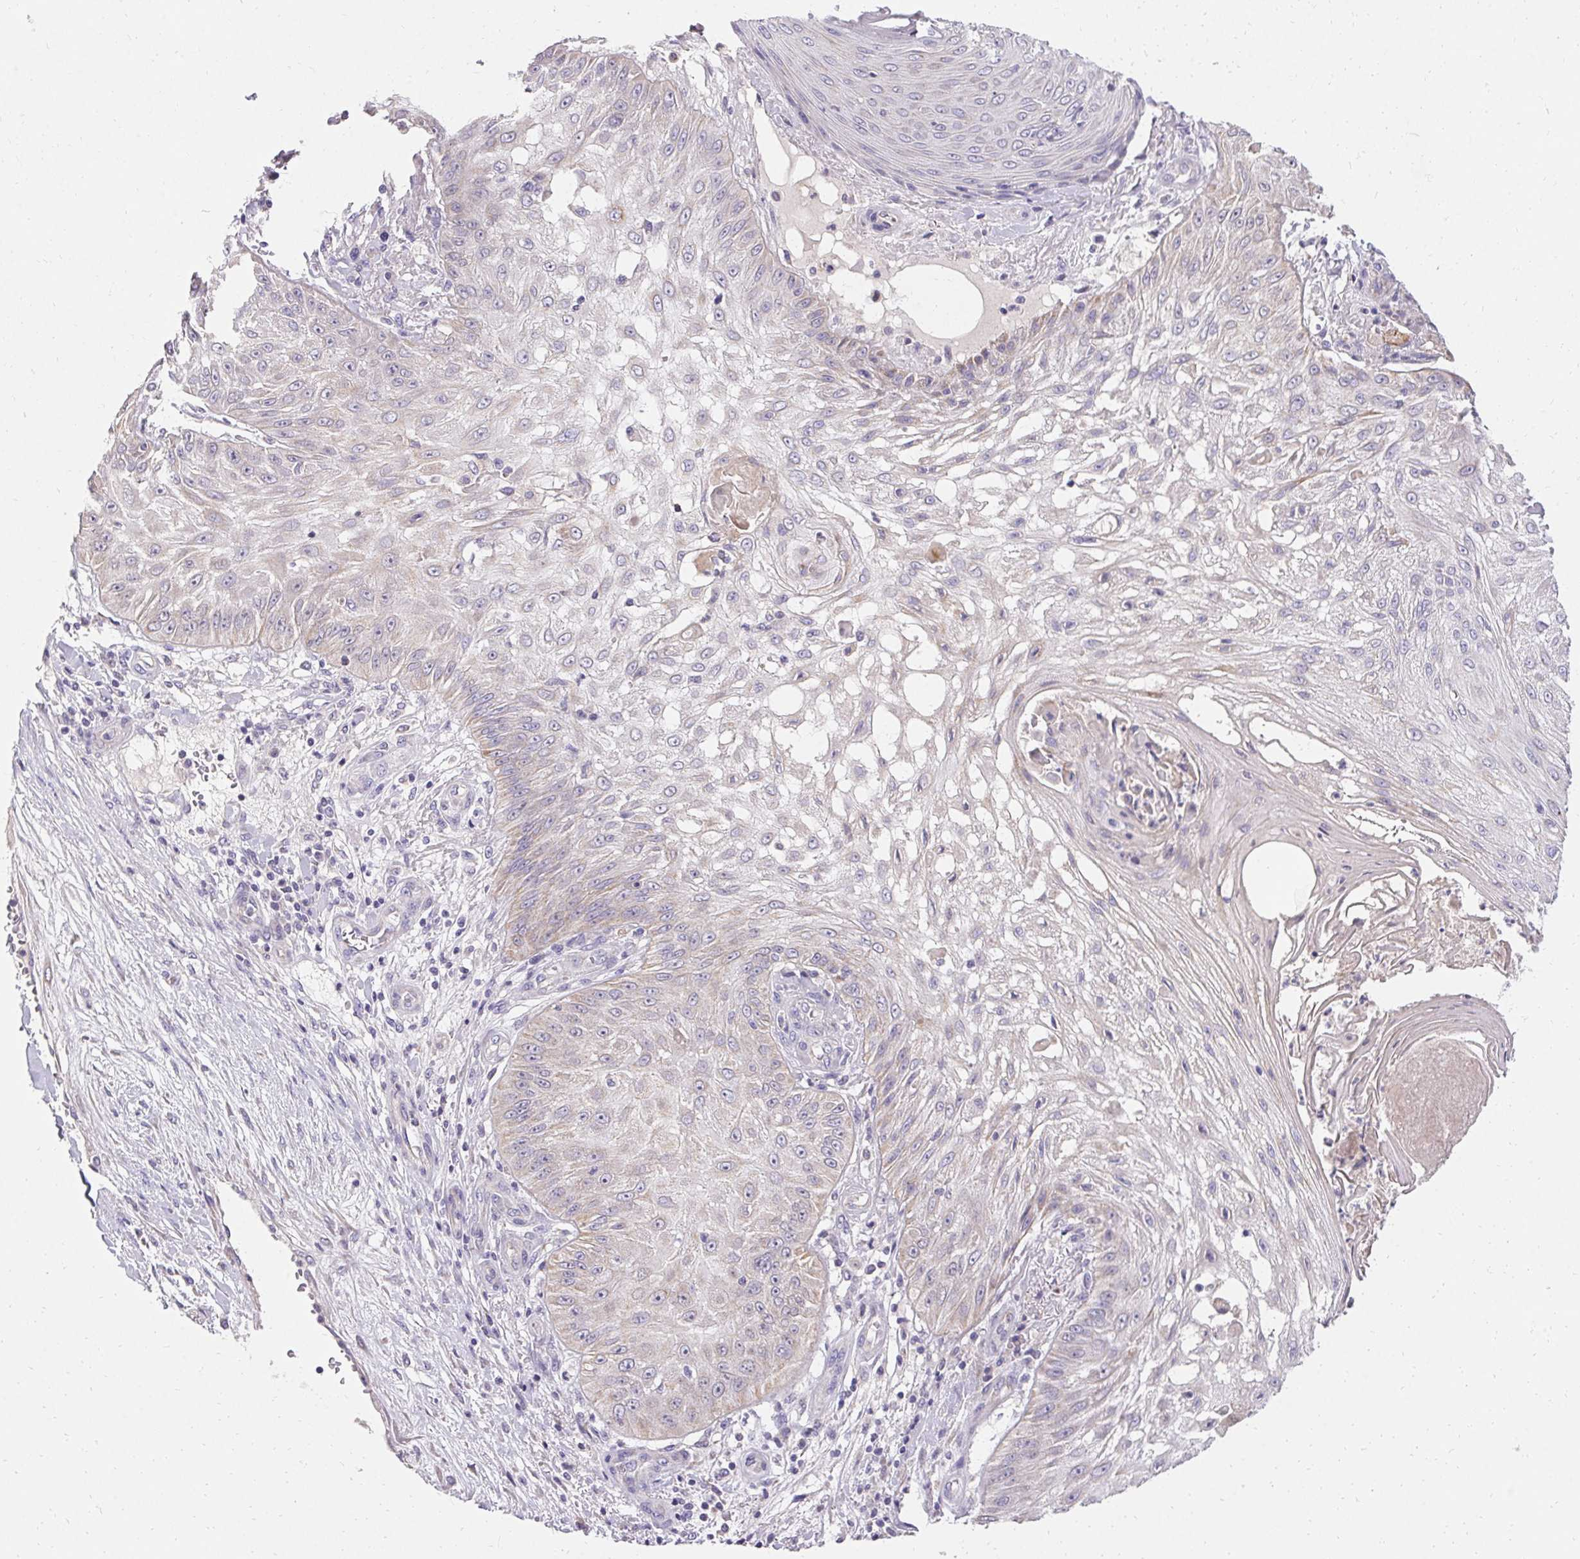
{"staining": {"intensity": "negative", "quantity": "none", "location": "none"}, "tissue": "skin cancer", "cell_type": "Tumor cells", "image_type": "cancer", "snomed": [{"axis": "morphology", "description": "Squamous cell carcinoma, NOS"}, {"axis": "topography", "description": "Skin"}], "caption": "IHC of skin cancer demonstrates no expression in tumor cells.", "gene": "TRIP13", "patient": {"sex": "male", "age": 70}}